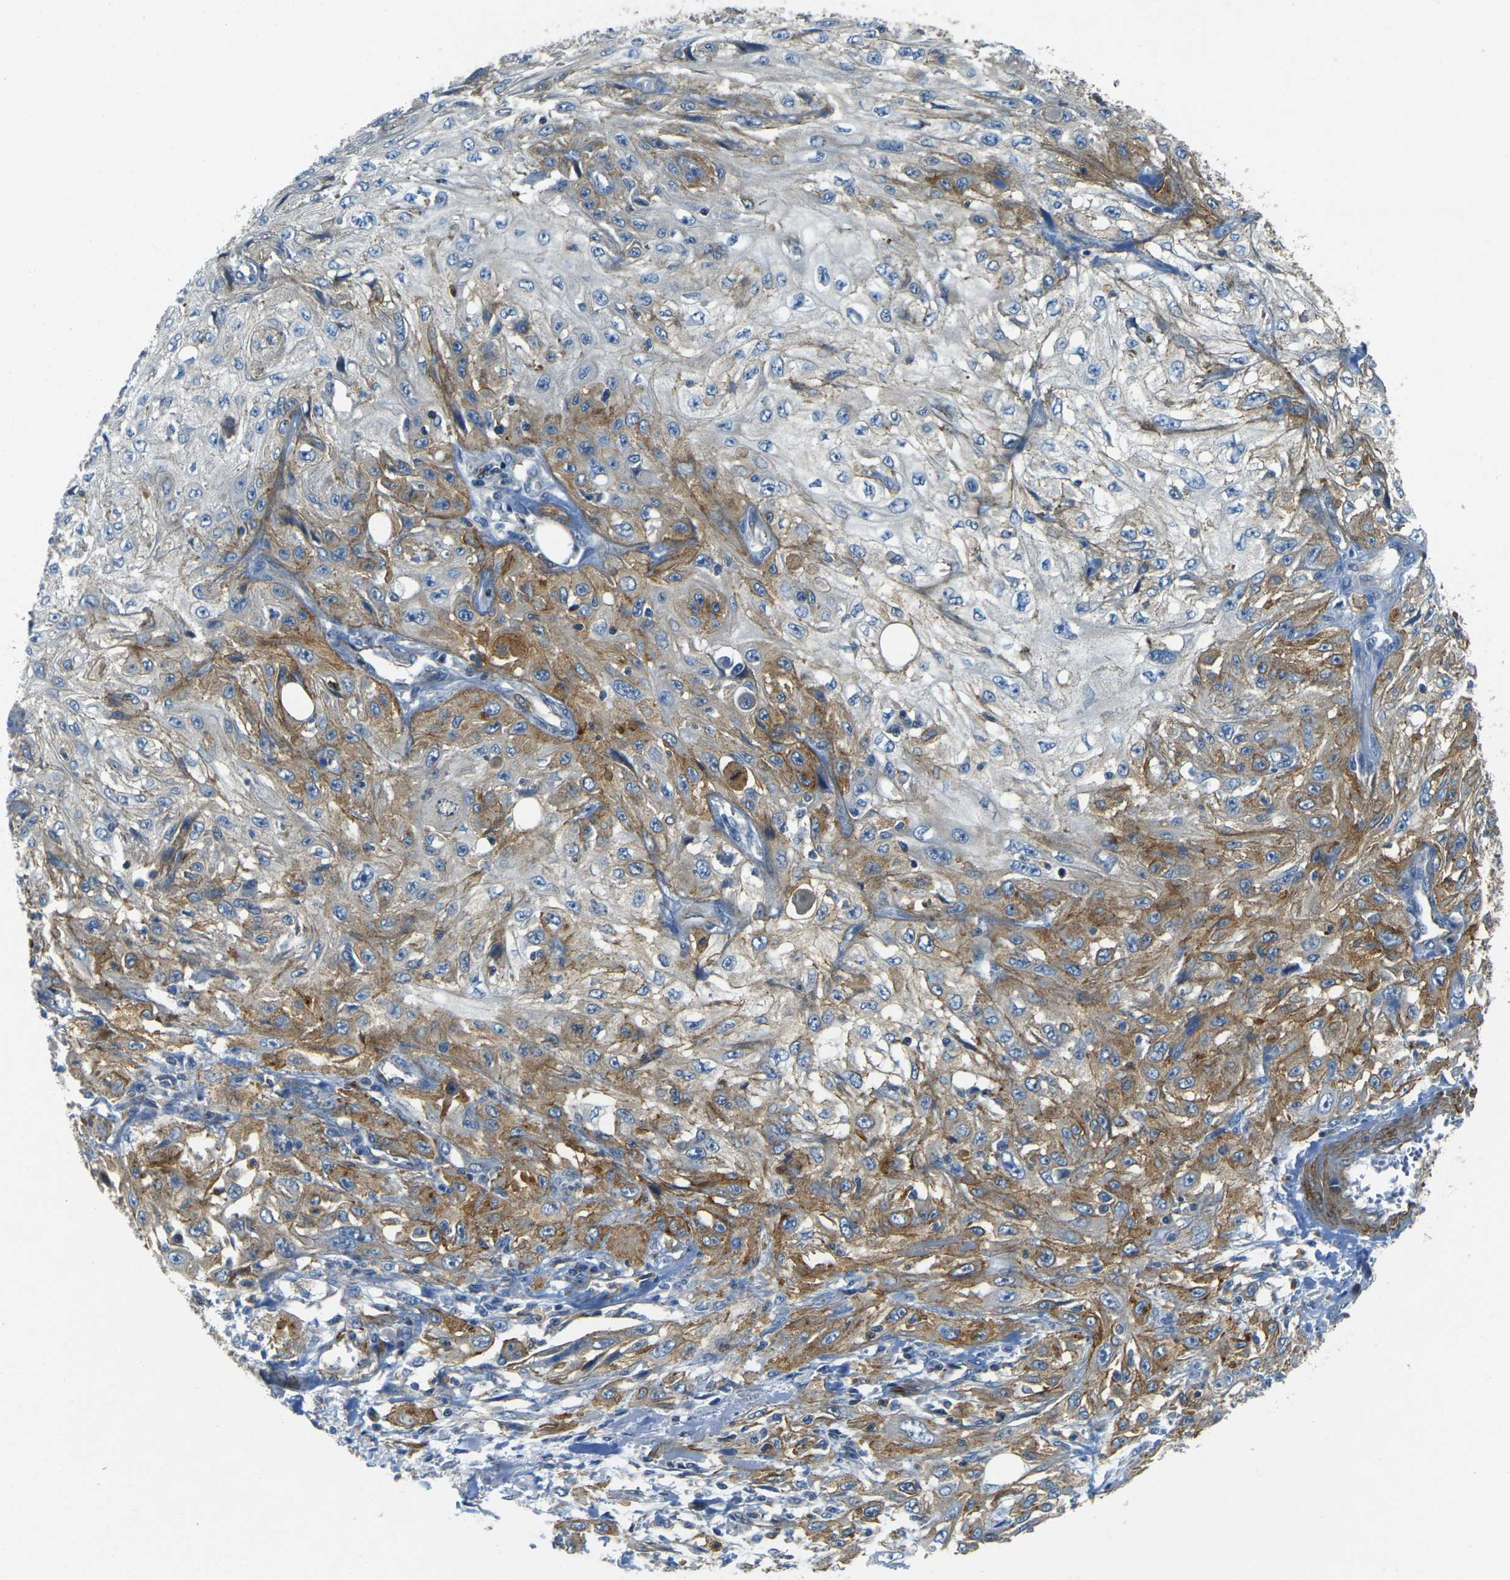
{"staining": {"intensity": "moderate", "quantity": "25%-75%", "location": "cytoplasmic/membranous"}, "tissue": "skin cancer", "cell_type": "Tumor cells", "image_type": "cancer", "snomed": [{"axis": "morphology", "description": "Squamous cell carcinoma, NOS"}, {"axis": "topography", "description": "Skin"}], "caption": "This is an image of immunohistochemistry (IHC) staining of skin cancer, which shows moderate positivity in the cytoplasmic/membranous of tumor cells.", "gene": "EPHA7", "patient": {"sex": "male", "age": 75}}